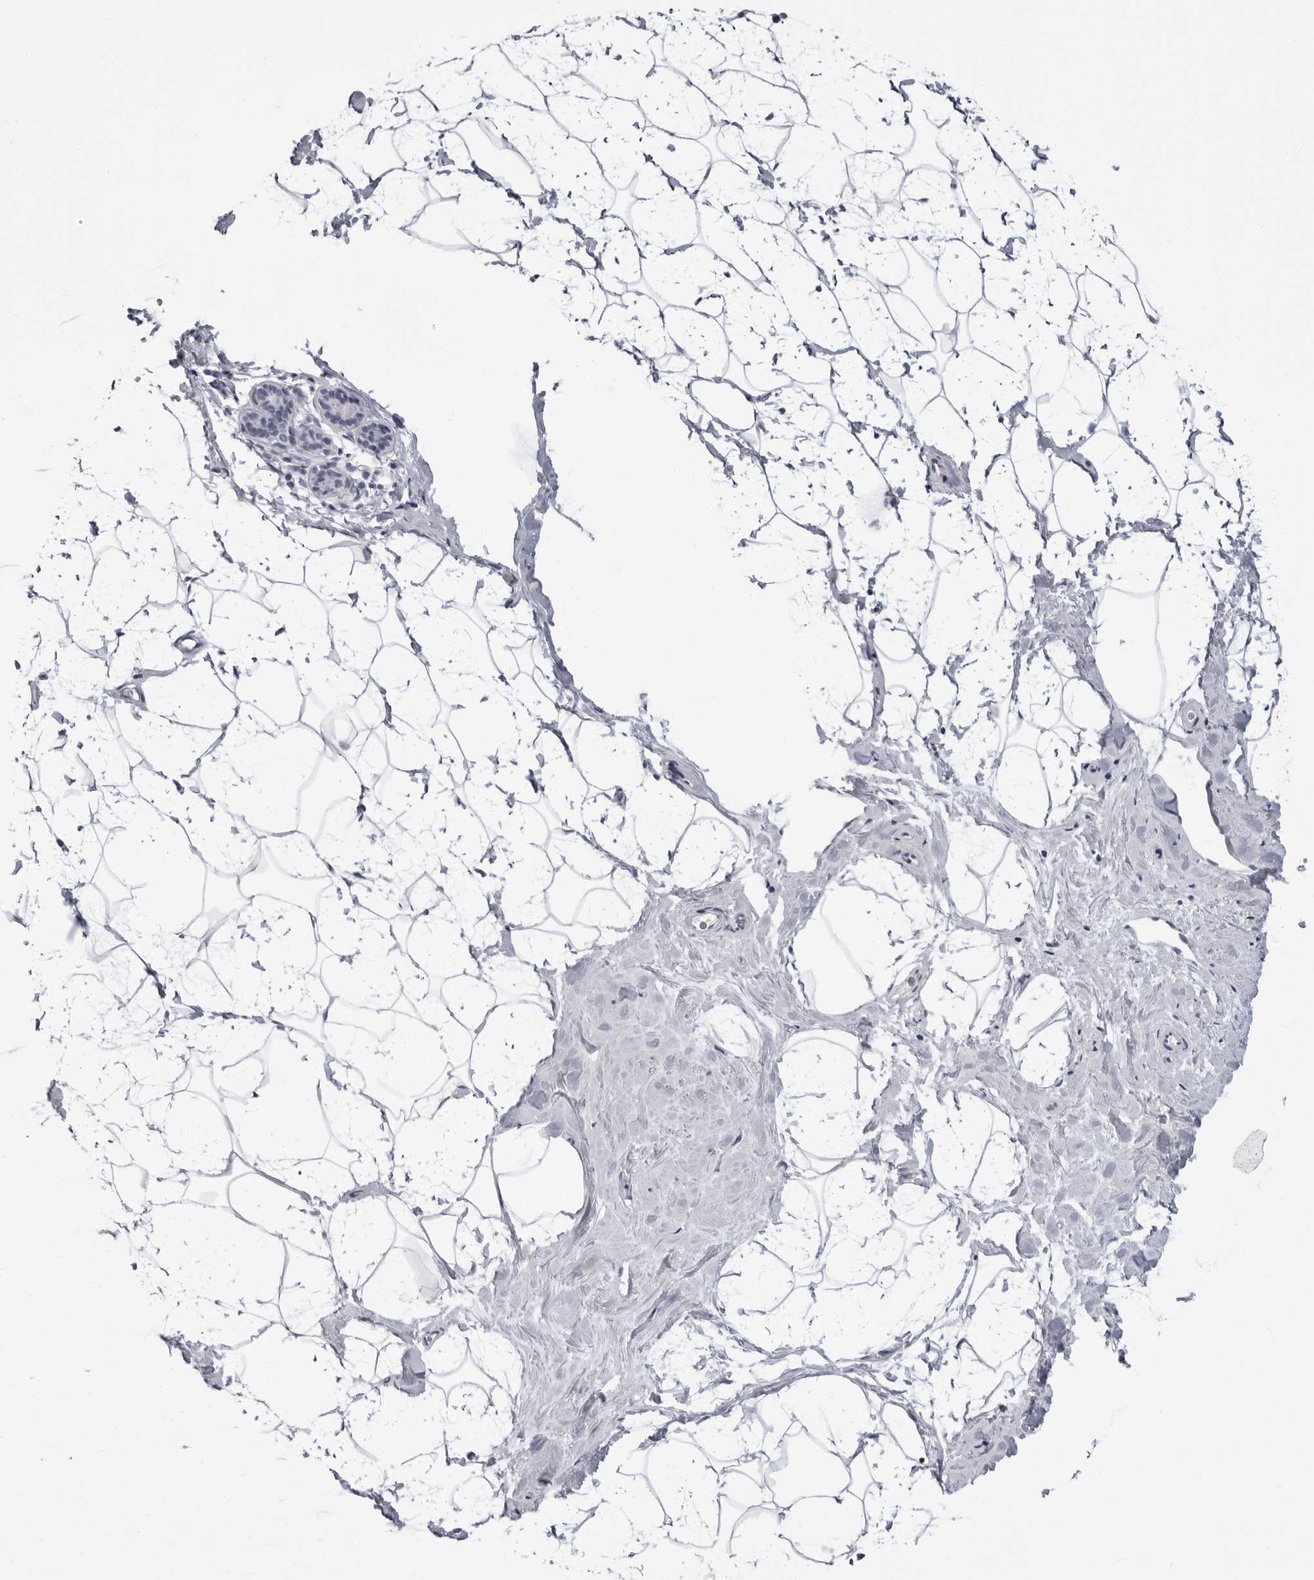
{"staining": {"intensity": "negative", "quantity": "none", "location": "none"}, "tissue": "breast", "cell_type": "Adipocytes", "image_type": "normal", "snomed": [{"axis": "morphology", "description": "Normal tissue, NOS"}, {"axis": "morphology", "description": "Lobular carcinoma"}, {"axis": "topography", "description": "Breast"}], "caption": "High power microscopy histopathology image of an IHC histopathology image of unremarkable breast, revealing no significant expression in adipocytes.", "gene": "ERICH3", "patient": {"sex": "female", "age": 62}}